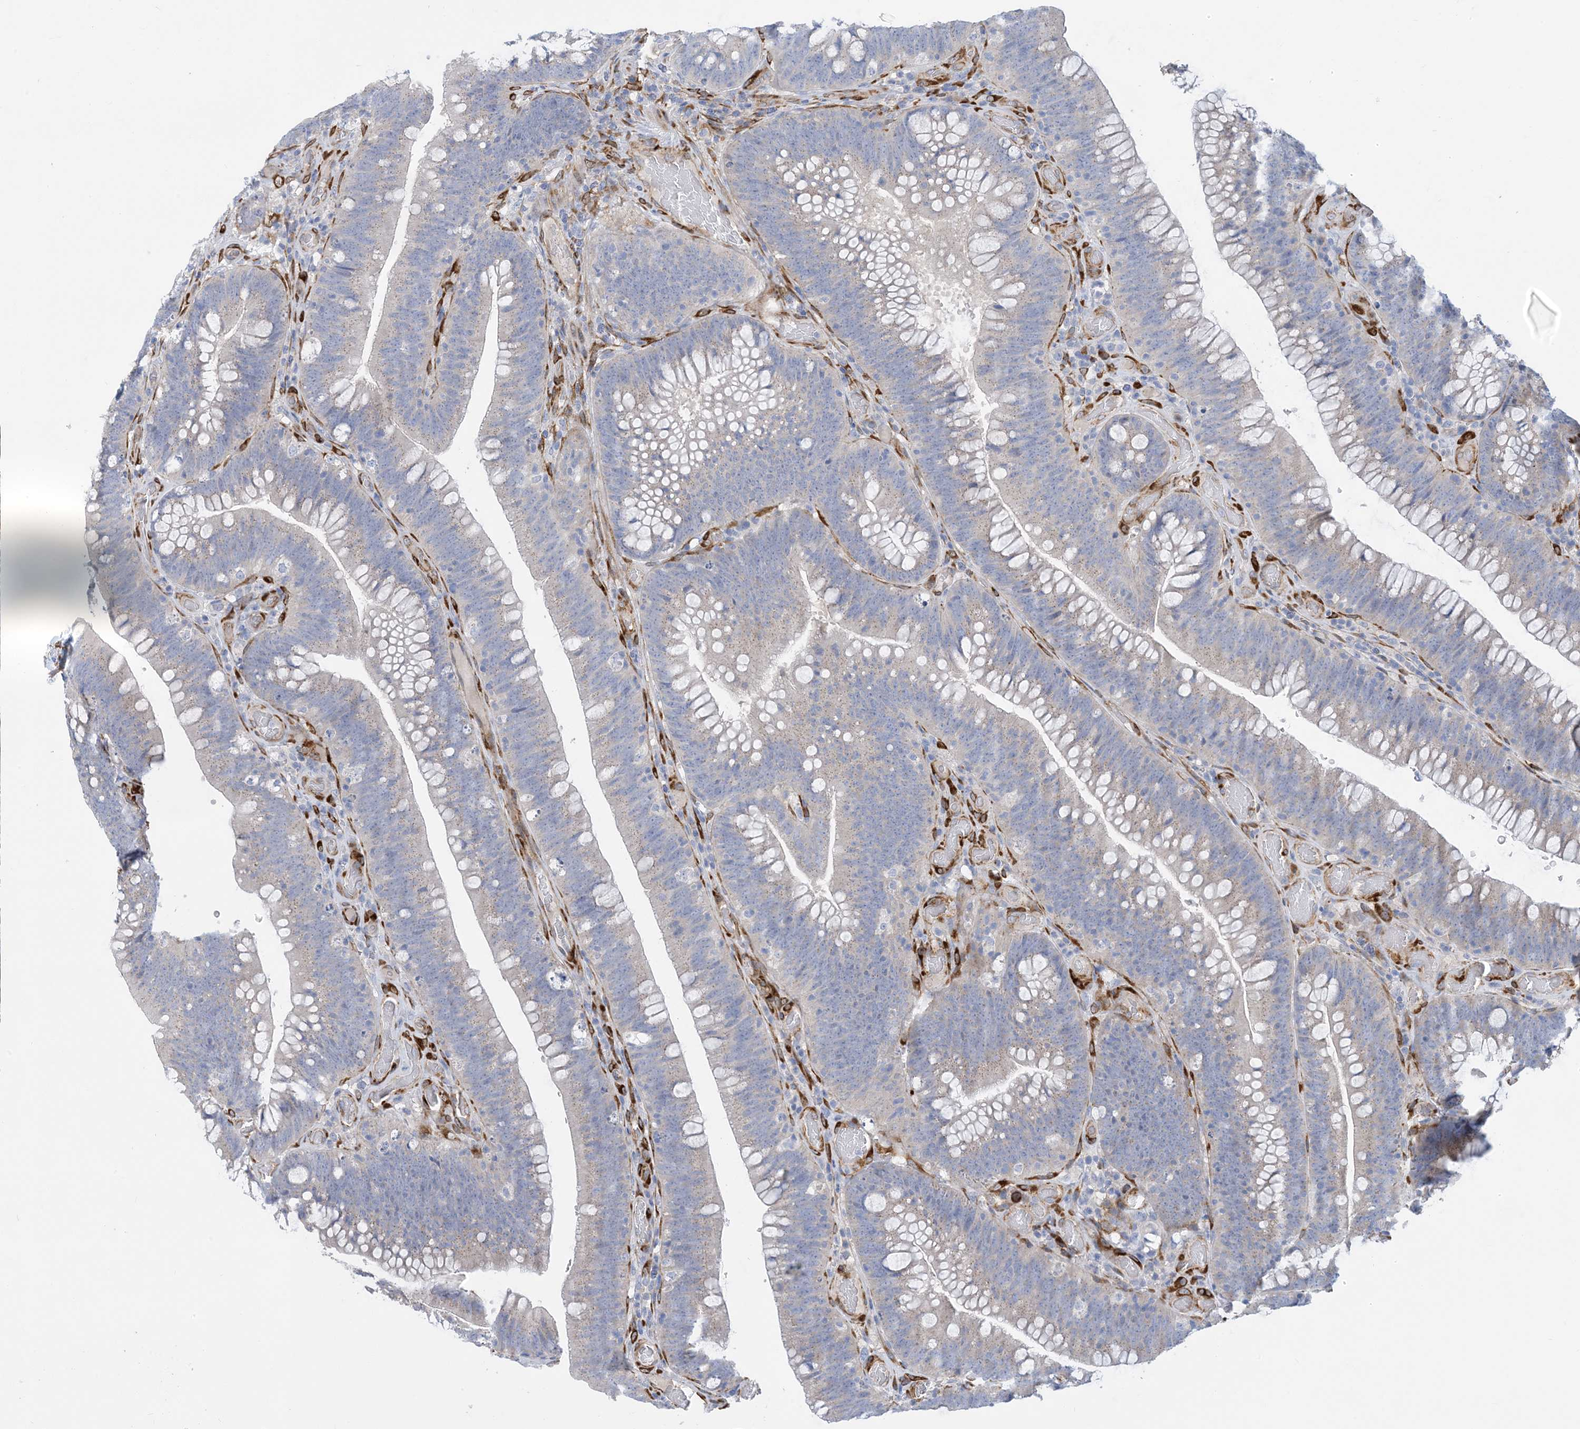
{"staining": {"intensity": "negative", "quantity": "none", "location": "none"}, "tissue": "colorectal cancer", "cell_type": "Tumor cells", "image_type": "cancer", "snomed": [{"axis": "morphology", "description": "Normal tissue, NOS"}, {"axis": "topography", "description": "Colon"}], "caption": "Immunohistochemistry (IHC) histopathology image of colorectal cancer stained for a protein (brown), which shows no expression in tumor cells.", "gene": "RBMS3", "patient": {"sex": "female", "age": 82}}